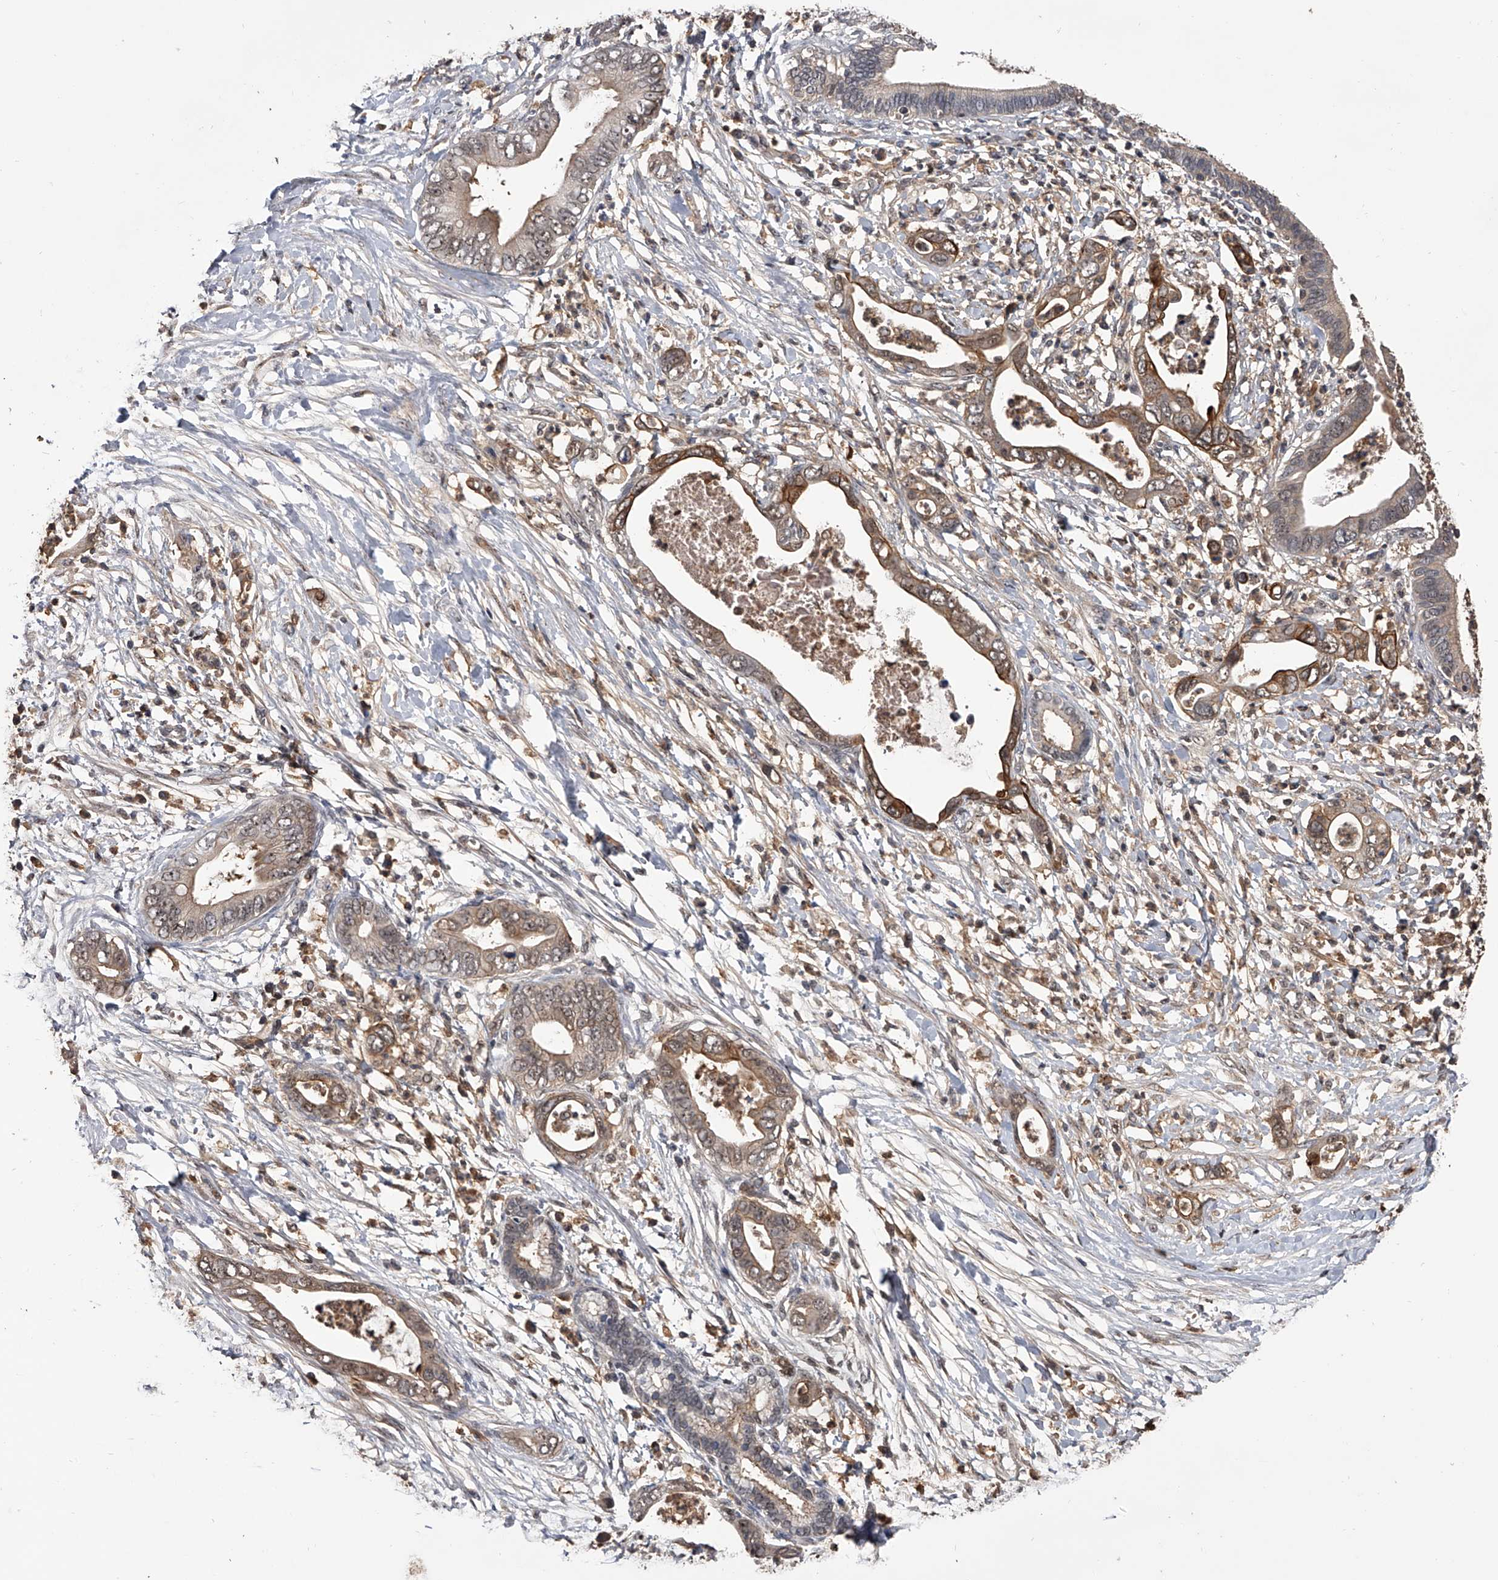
{"staining": {"intensity": "moderate", "quantity": "<25%", "location": "cytoplasmic/membranous"}, "tissue": "pancreatic cancer", "cell_type": "Tumor cells", "image_type": "cancer", "snomed": [{"axis": "morphology", "description": "Adenocarcinoma, NOS"}, {"axis": "topography", "description": "Pancreas"}], "caption": "Immunohistochemical staining of adenocarcinoma (pancreatic) demonstrates moderate cytoplasmic/membranous protein staining in about <25% of tumor cells.", "gene": "EFCAB7", "patient": {"sex": "male", "age": 75}}